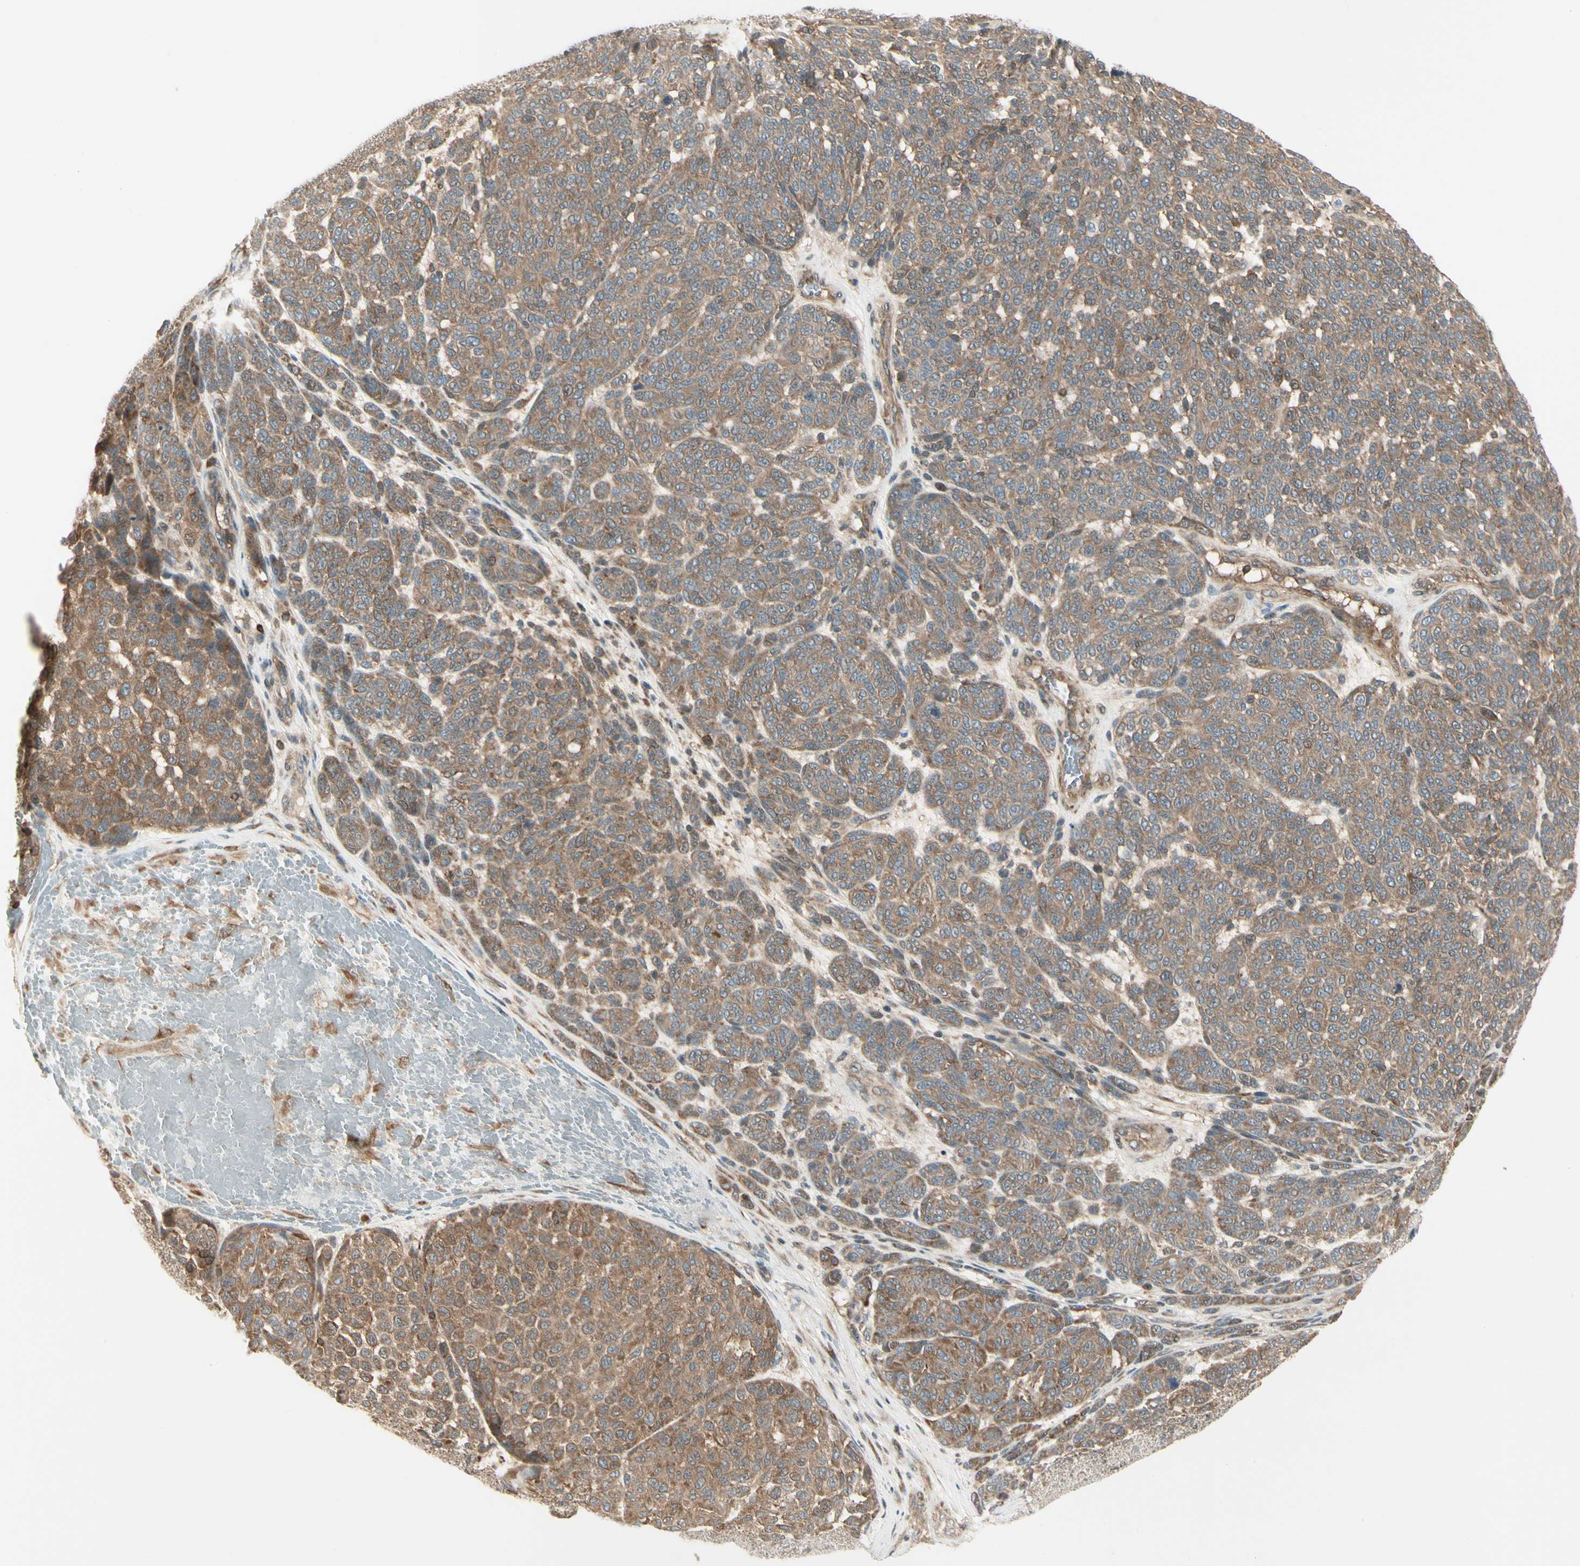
{"staining": {"intensity": "moderate", "quantity": ">75%", "location": "cytoplasmic/membranous"}, "tissue": "melanoma", "cell_type": "Tumor cells", "image_type": "cancer", "snomed": [{"axis": "morphology", "description": "Malignant melanoma, NOS"}, {"axis": "topography", "description": "Skin"}], "caption": "High-power microscopy captured an immunohistochemistry photomicrograph of melanoma, revealing moderate cytoplasmic/membranous positivity in about >75% of tumor cells.", "gene": "OXSR1", "patient": {"sex": "male", "age": 59}}